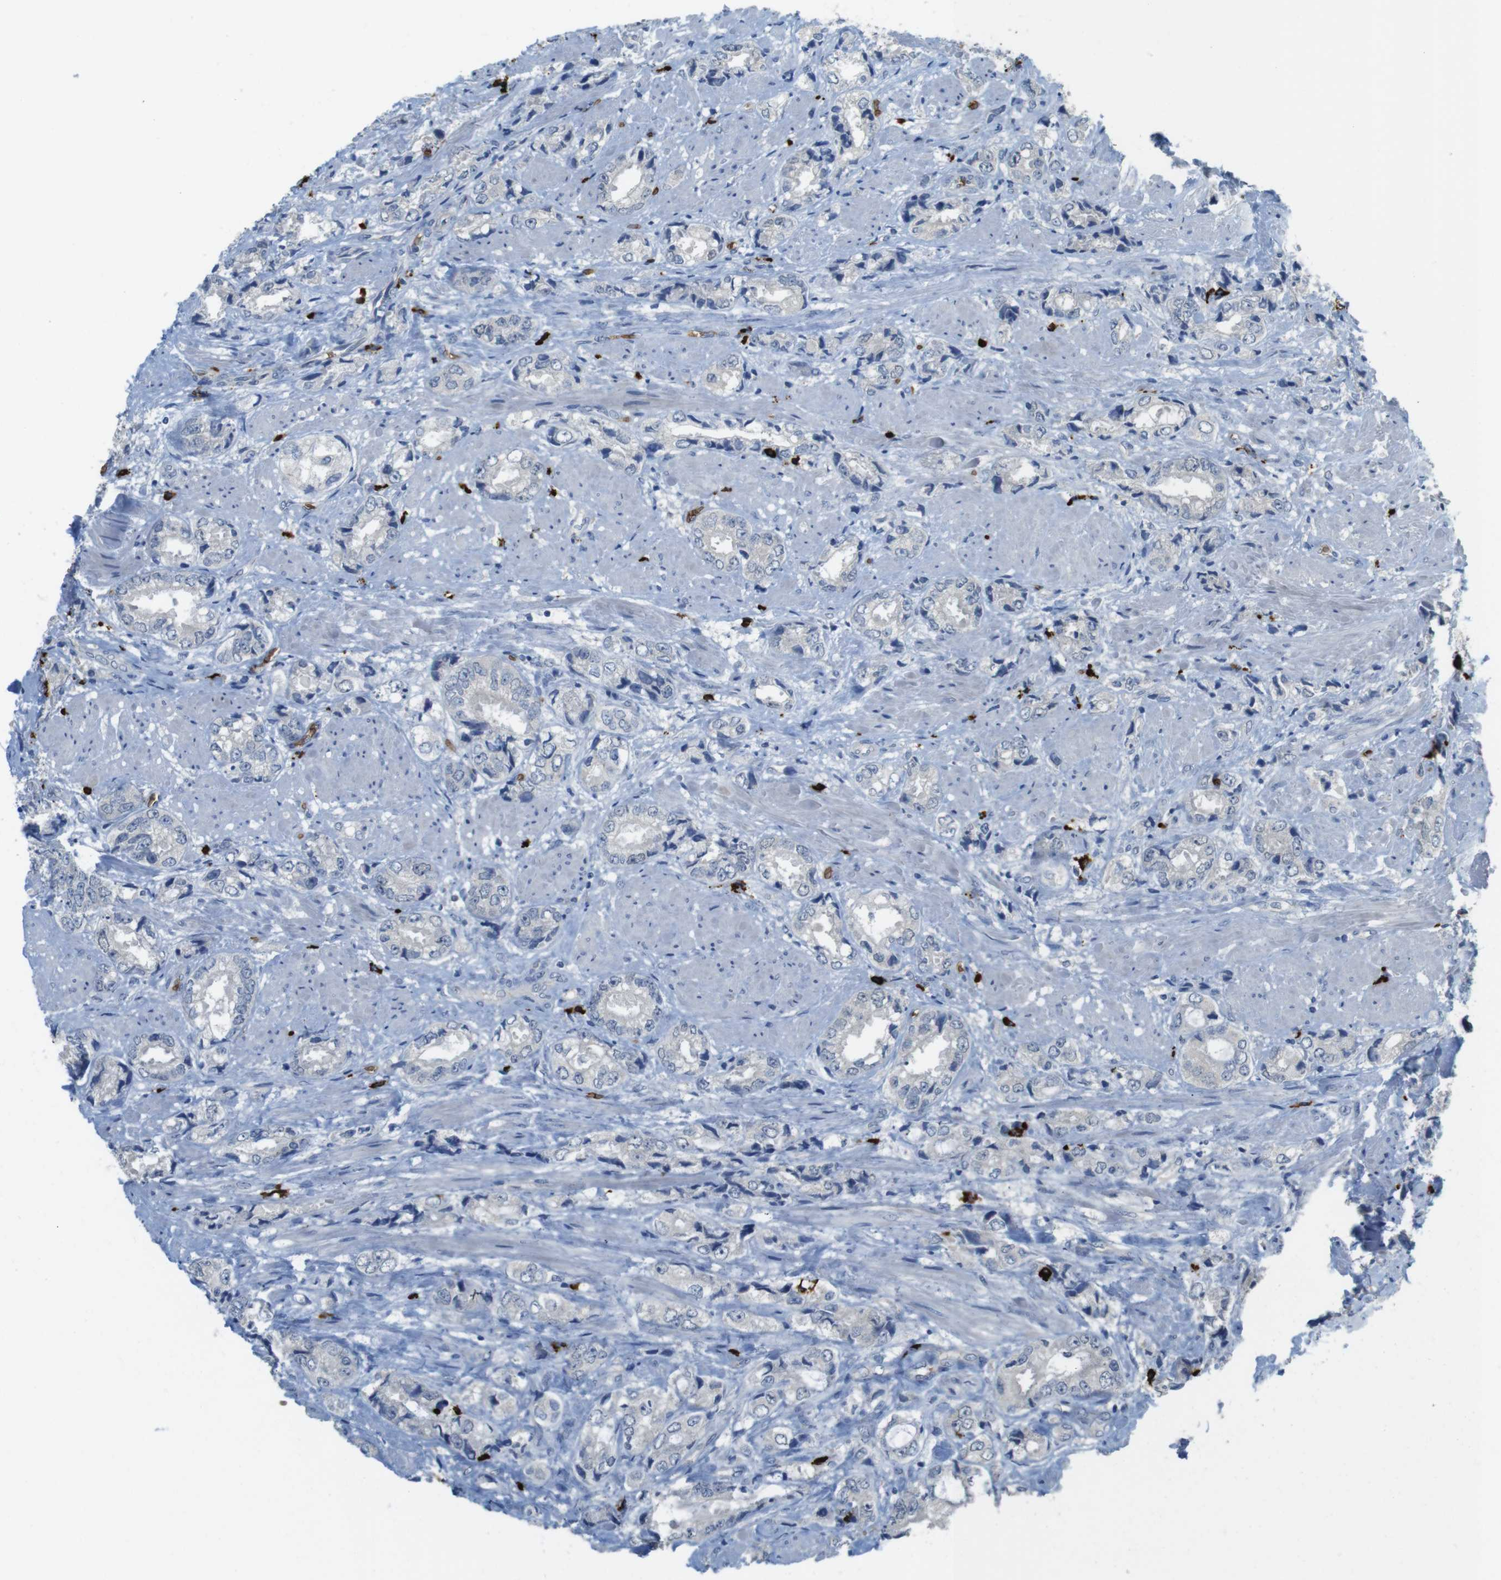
{"staining": {"intensity": "negative", "quantity": "none", "location": "none"}, "tissue": "prostate cancer", "cell_type": "Tumor cells", "image_type": "cancer", "snomed": [{"axis": "morphology", "description": "Adenocarcinoma, High grade"}, {"axis": "topography", "description": "Prostate"}], "caption": "Micrograph shows no protein expression in tumor cells of prostate cancer (high-grade adenocarcinoma) tissue.", "gene": "GYPA", "patient": {"sex": "male", "age": 61}}